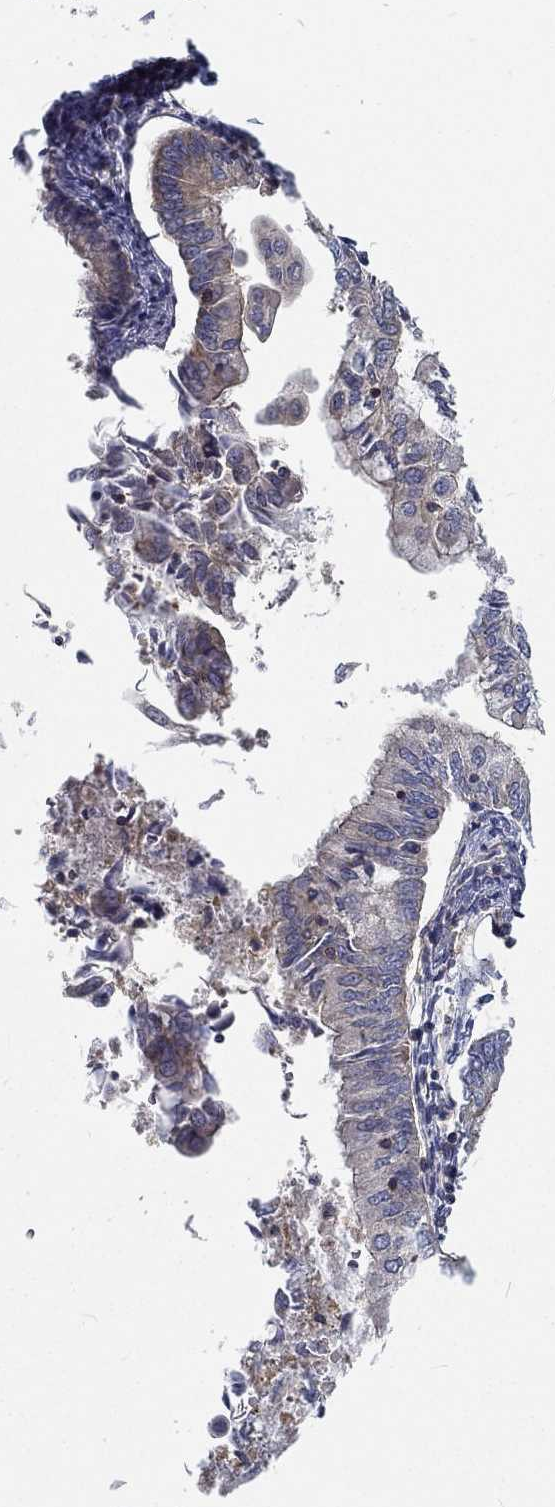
{"staining": {"intensity": "negative", "quantity": "none", "location": "none"}, "tissue": "endometrial cancer", "cell_type": "Tumor cells", "image_type": "cancer", "snomed": [{"axis": "morphology", "description": "Adenocarcinoma, NOS"}, {"axis": "topography", "description": "Endometrium"}], "caption": "IHC image of endometrial cancer stained for a protein (brown), which demonstrates no positivity in tumor cells.", "gene": "MTMR11", "patient": {"sex": "female", "age": 55}}